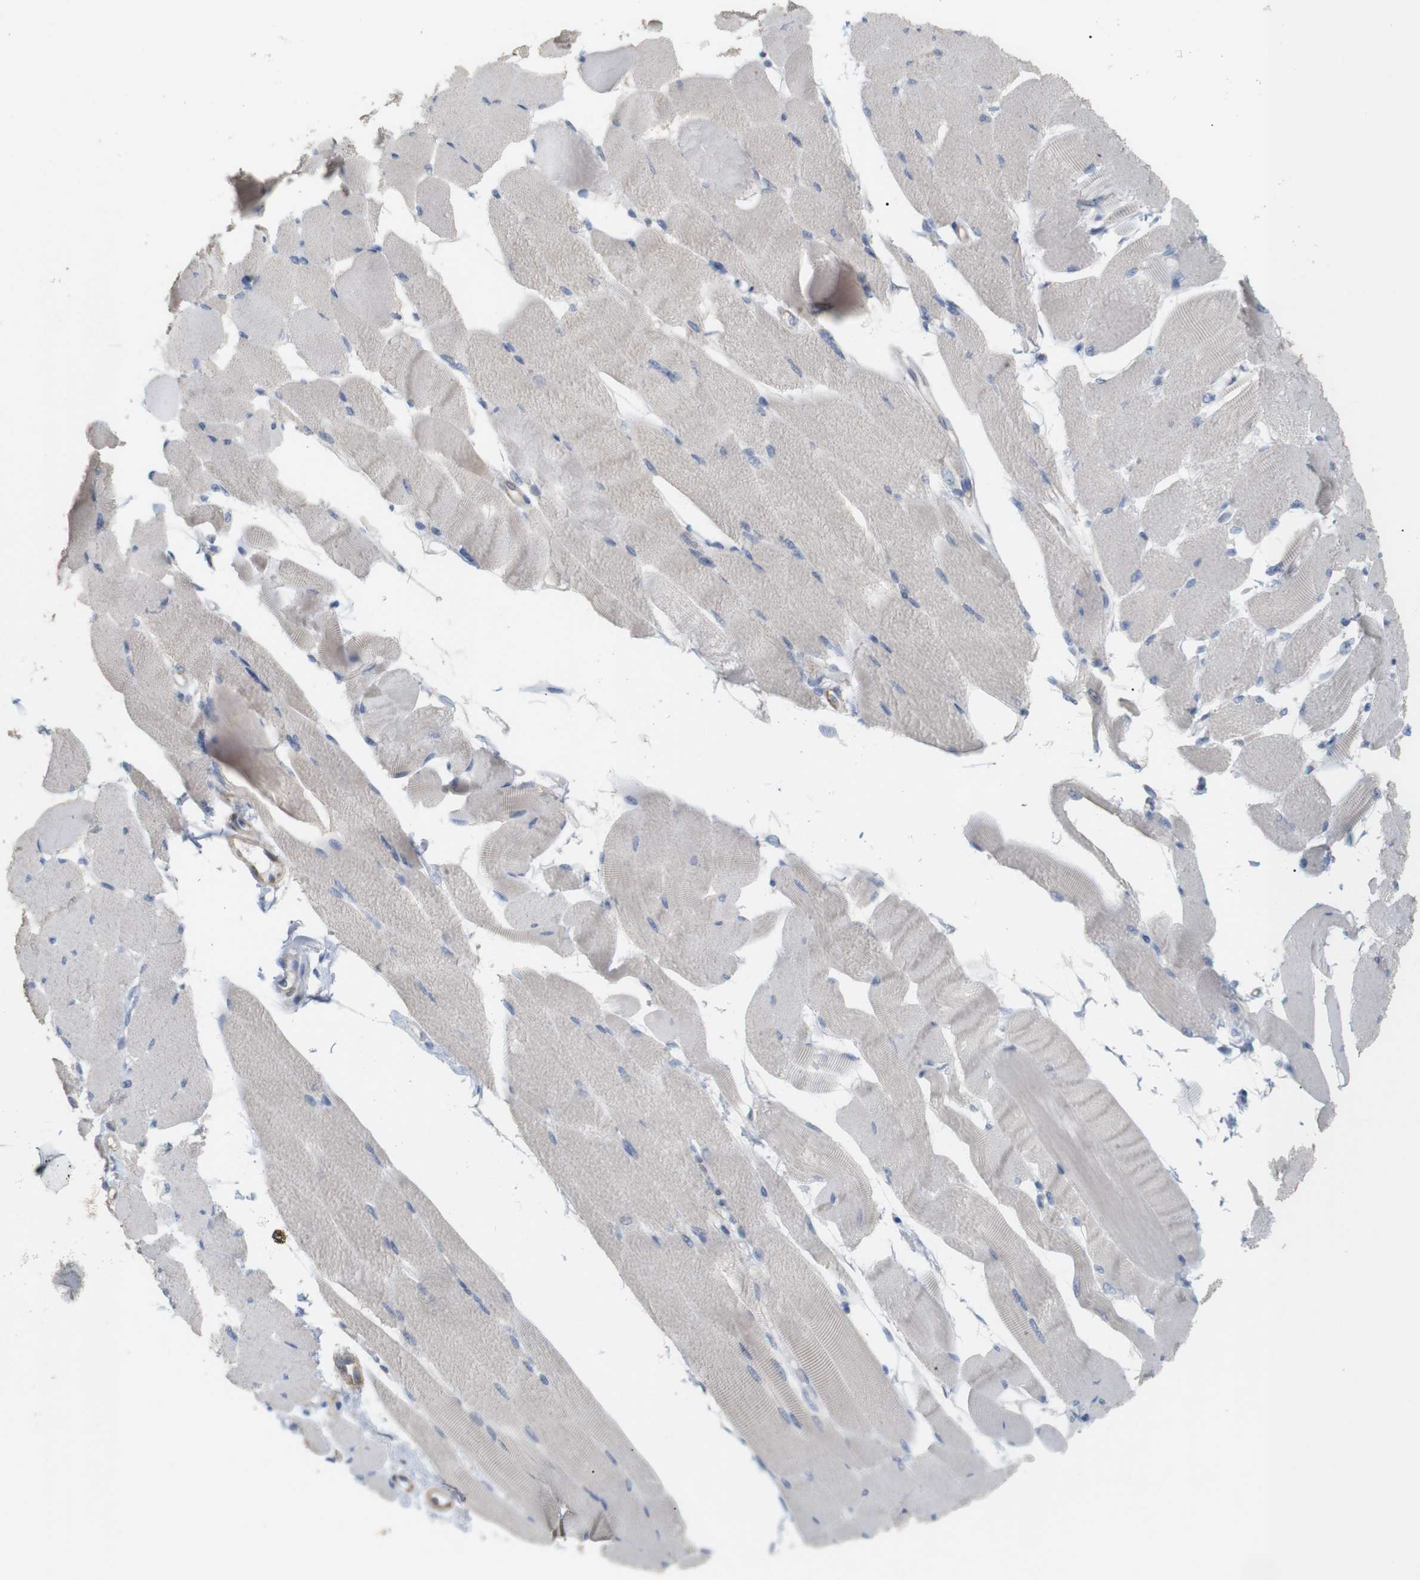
{"staining": {"intensity": "negative", "quantity": "none", "location": "none"}, "tissue": "skeletal muscle", "cell_type": "Myocytes", "image_type": "normal", "snomed": [{"axis": "morphology", "description": "Normal tissue, NOS"}, {"axis": "topography", "description": "Skeletal muscle"}, {"axis": "topography", "description": "Peripheral nerve tissue"}], "caption": "This is a histopathology image of immunohistochemistry (IHC) staining of normal skeletal muscle, which shows no staining in myocytes.", "gene": "ITPR1", "patient": {"sex": "female", "age": 84}}